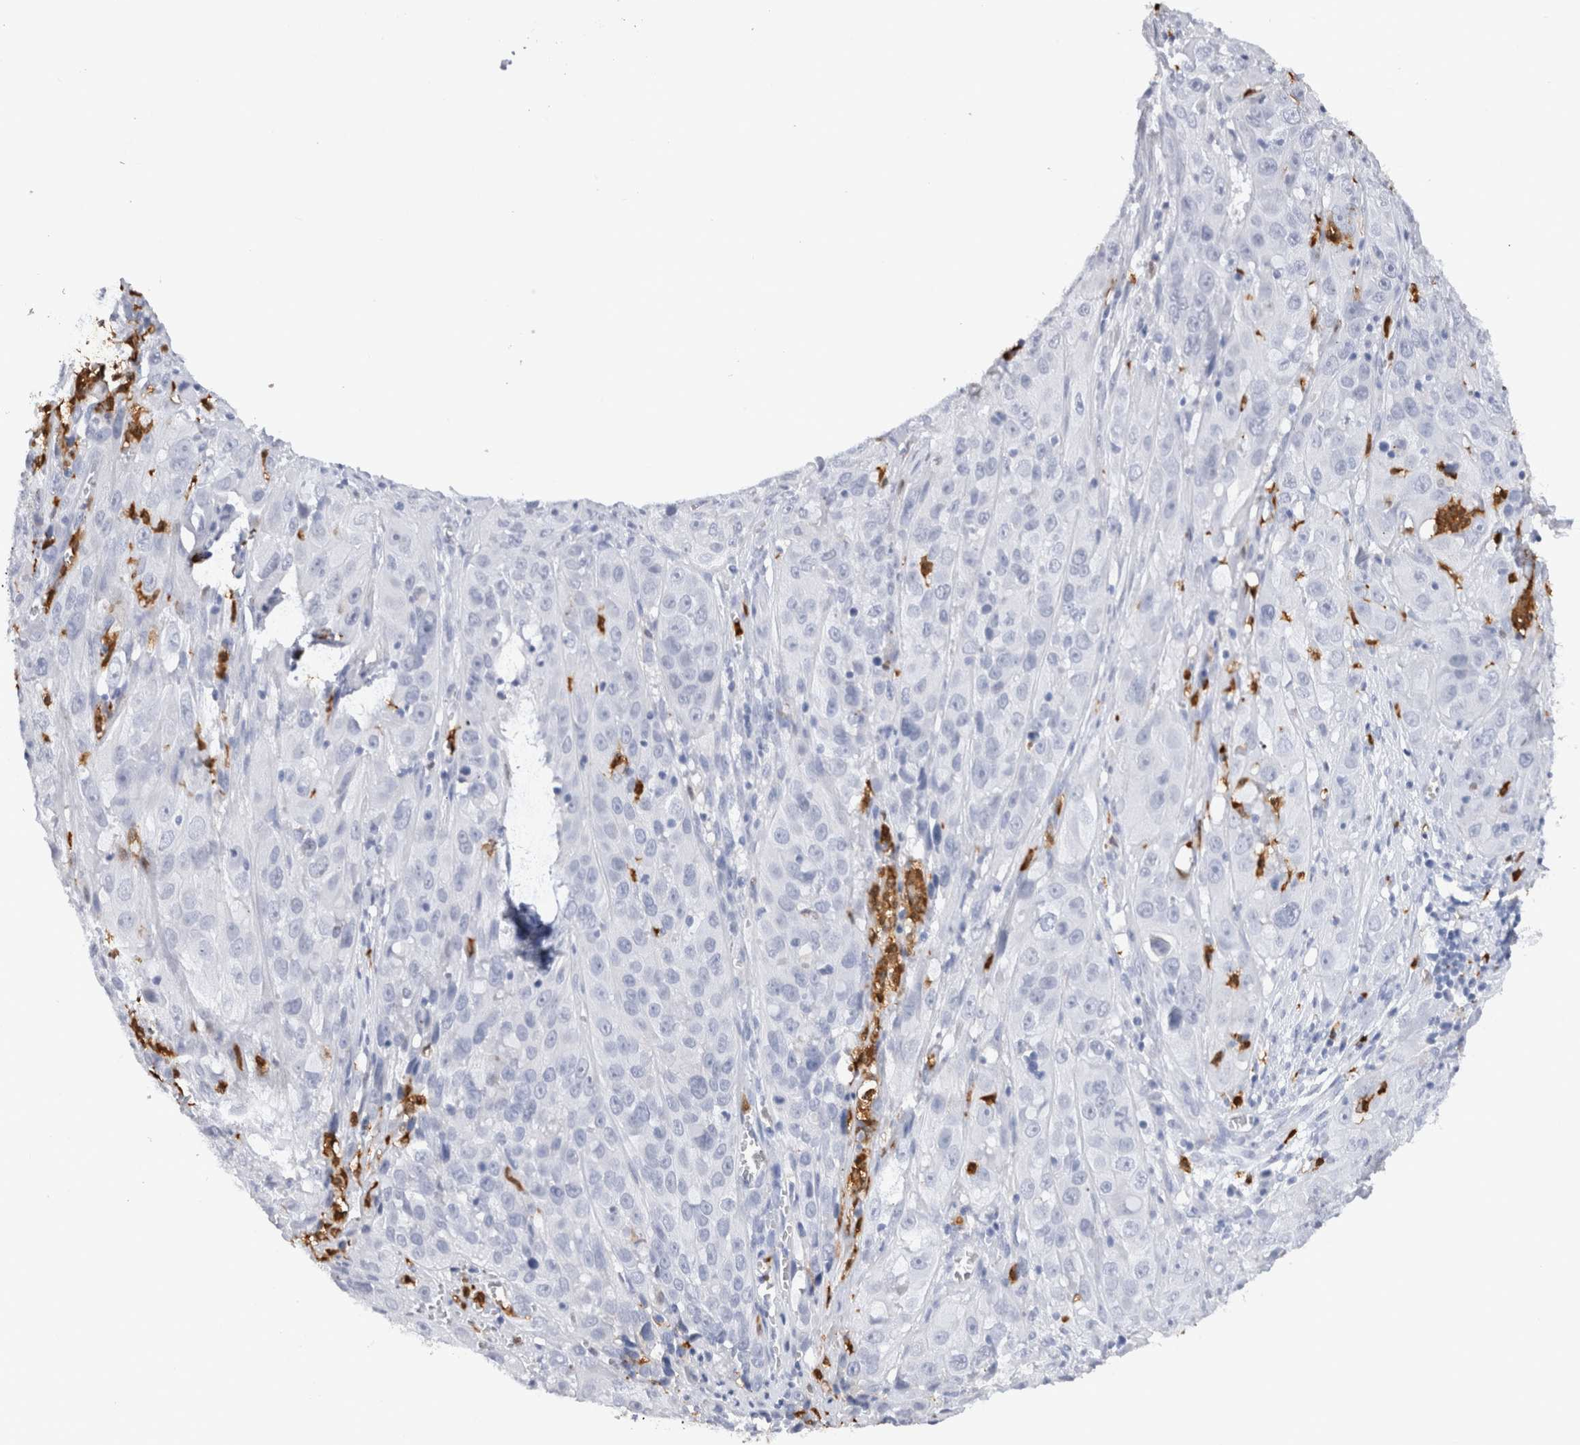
{"staining": {"intensity": "negative", "quantity": "none", "location": "none"}, "tissue": "cervical cancer", "cell_type": "Tumor cells", "image_type": "cancer", "snomed": [{"axis": "morphology", "description": "Squamous cell carcinoma, NOS"}, {"axis": "topography", "description": "Cervix"}], "caption": "Immunohistochemical staining of human cervical cancer demonstrates no significant staining in tumor cells.", "gene": "SLC10A5", "patient": {"sex": "female", "age": 32}}